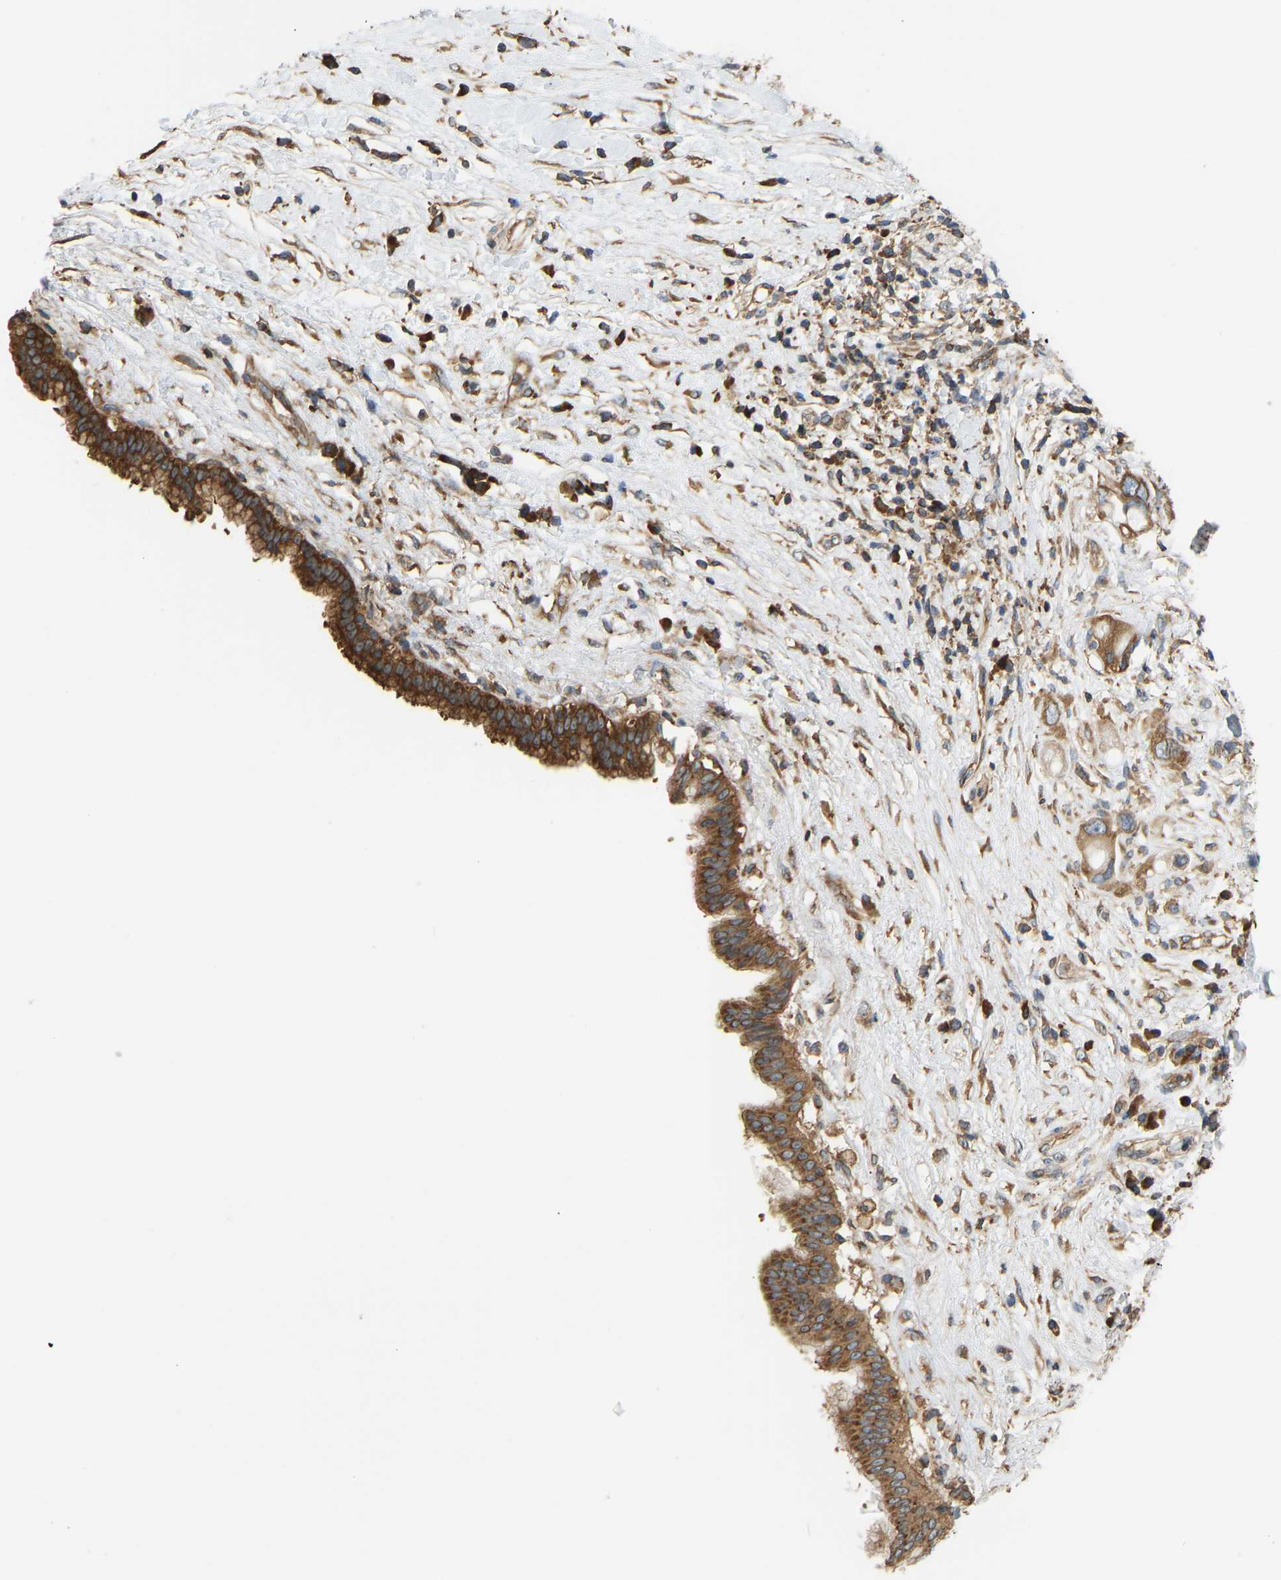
{"staining": {"intensity": "strong", "quantity": ">75%", "location": "cytoplasmic/membranous"}, "tissue": "pancreatic cancer", "cell_type": "Tumor cells", "image_type": "cancer", "snomed": [{"axis": "morphology", "description": "Adenocarcinoma, NOS"}, {"axis": "topography", "description": "Pancreas"}], "caption": "High-power microscopy captured an IHC histopathology image of pancreatic cancer (adenocarcinoma), revealing strong cytoplasmic/membranous staining in approximately >75% of tumor cells.", "gene": "RPS6KB2", "patient": {"sex": "female", "age": 56}}